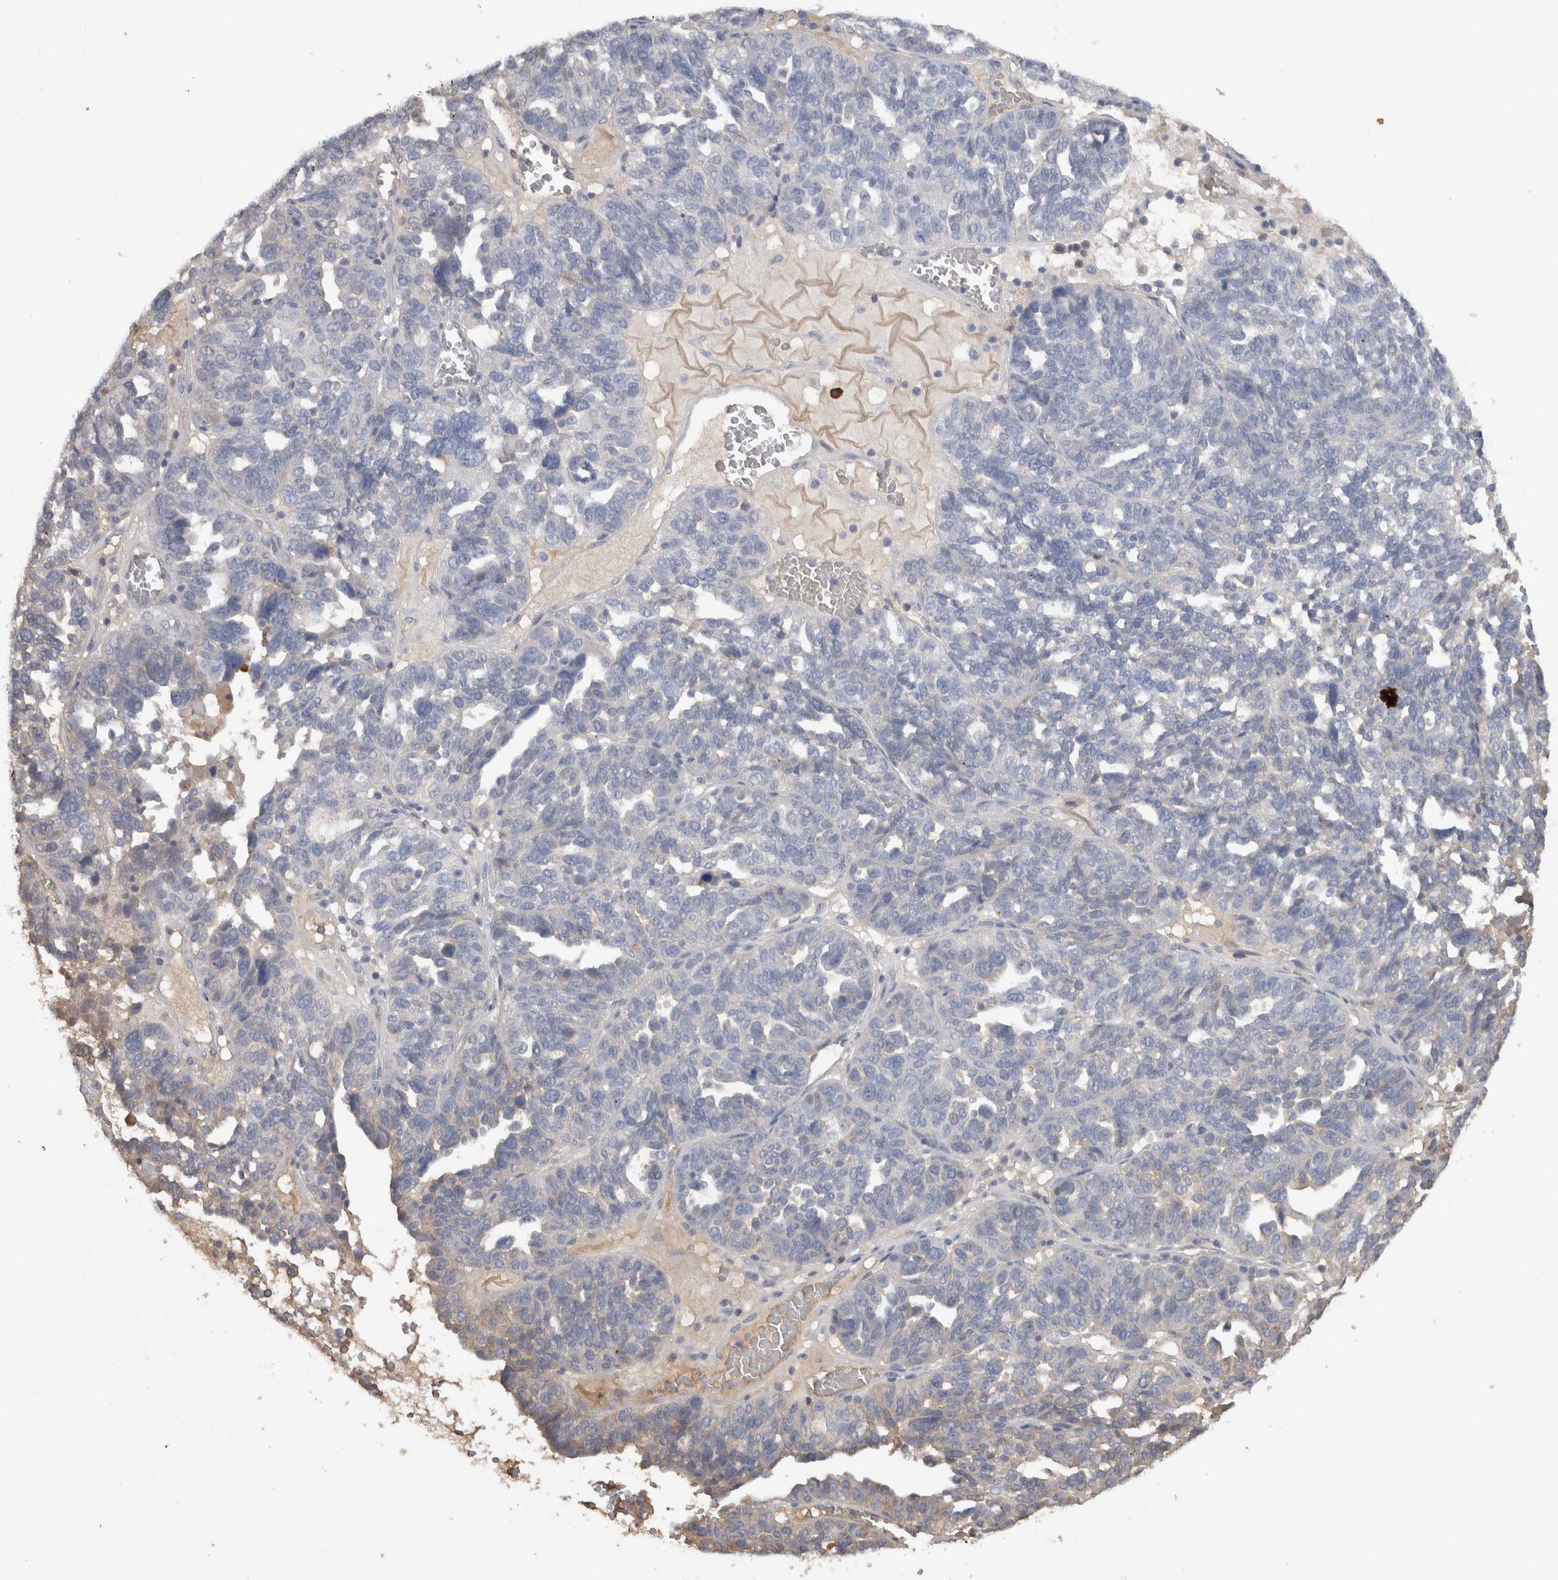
{"staining": {"intensity": "negative", "quantity": "none", "location": "none"}, "tissue": "ovarian cancer", "cell_type": "Tumor cells", "image_type": "cancer", "snomed": [{"axis": "morphology", "description": "Cystadenocarcinoma, serous, NOS"}, {"axis": "topography", "description": "Ovary"}], "caption": "Serous cystadenocarcinoma (ovarian) was stained to show a protein in brown. There is no significant positivity in tumor cells.", "gene": "PPP3CC", "patient": {"sex": "female", "age": 59}}